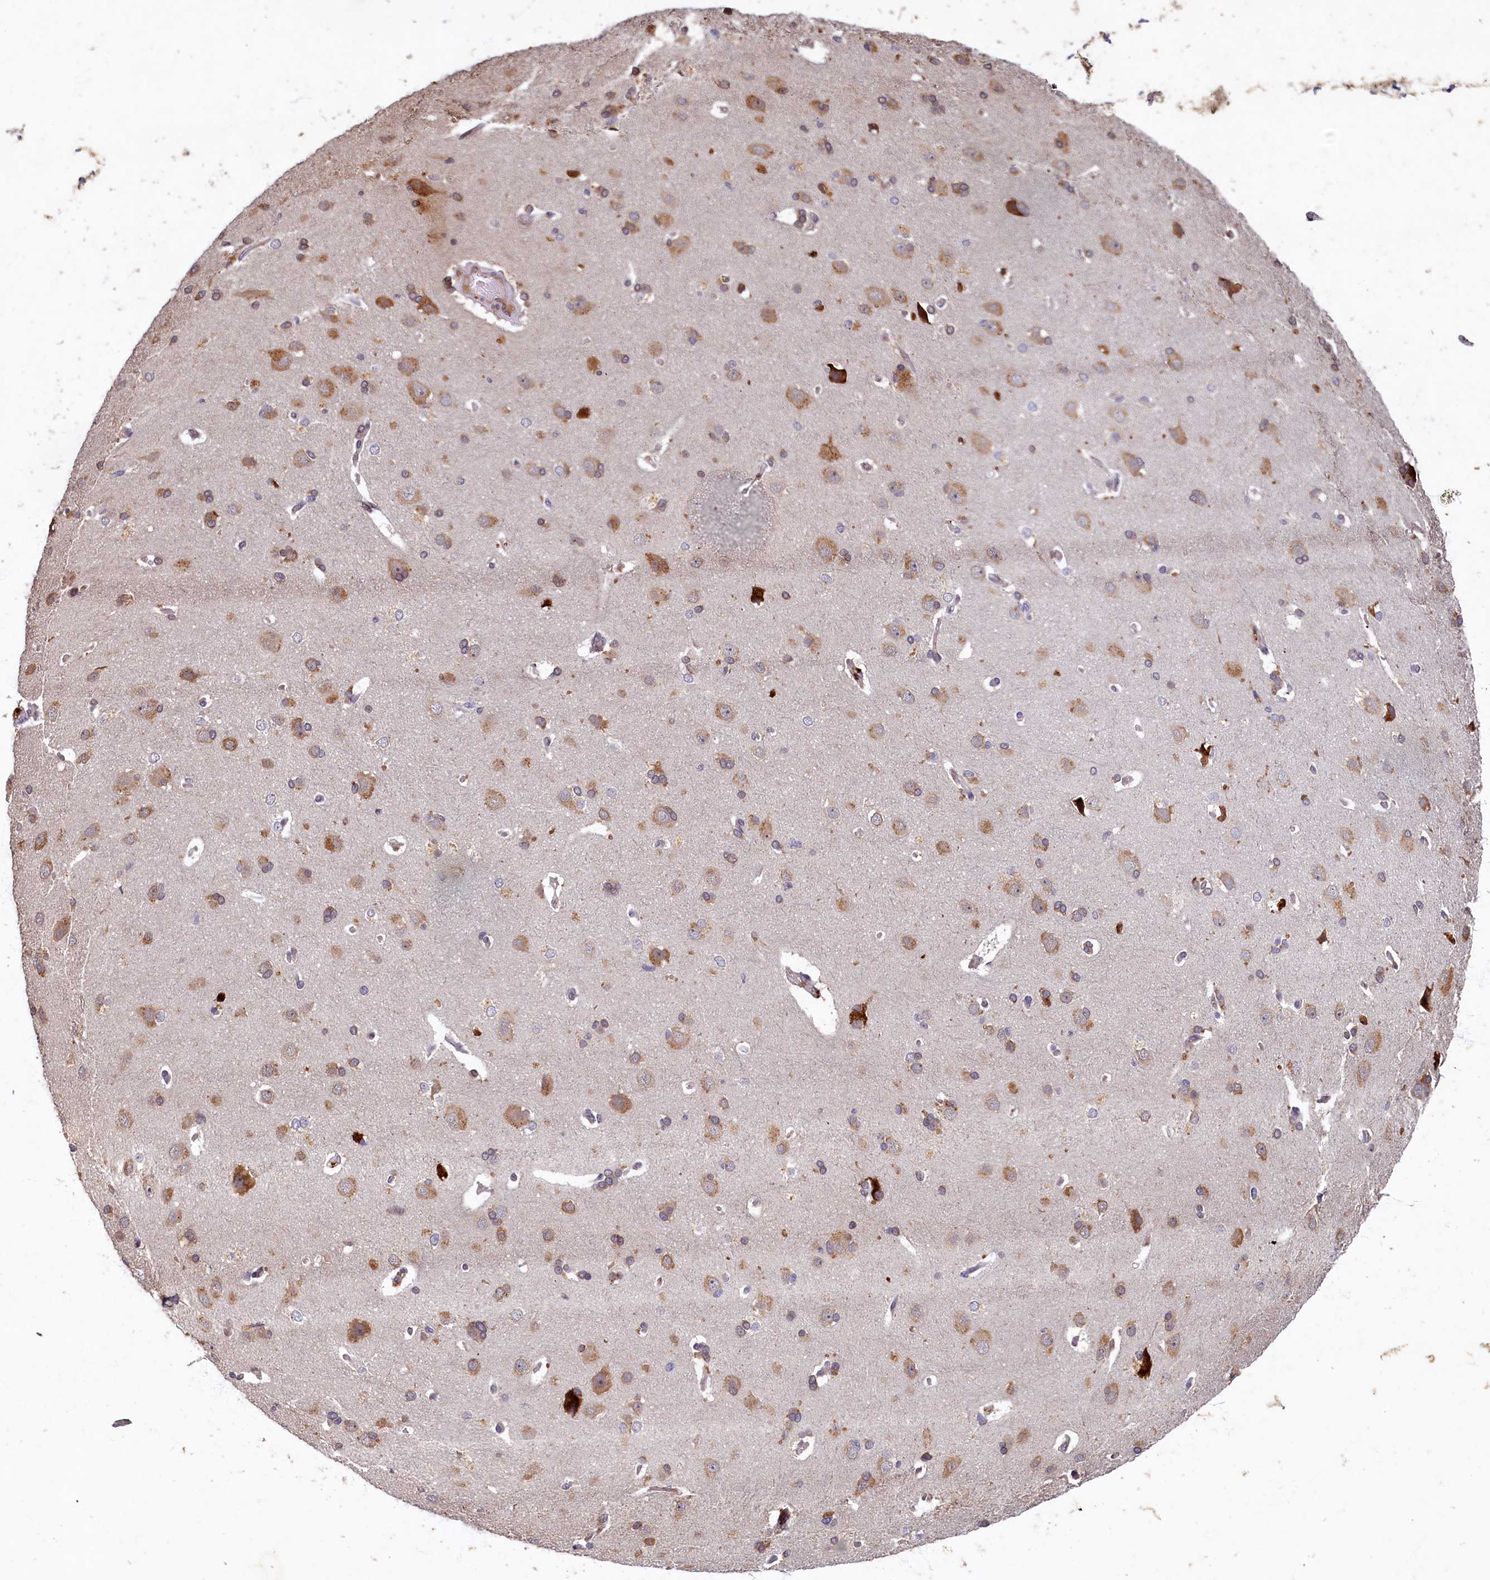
{"staining": {"intensity": "moderate", "quantity": "25%-75%", "location": "cytoplasmic/membranous"}, "tissue": "cerebral cortex", "cell_type": "Endothelial cells", "image_type": "normal", "snomed": [{"axis": "morphology", "description": "Normal tissue, NOS"}, {"axis": "topography", "description": "Cerebral cortex"}], "caption": "A brown stain shows moderate cytoplasmic/membranous positivity of a protein in endothelial cells of unremarkable human cerebral cortex.", "gene": "LCMT2", "patient": {"sex": "male", "age": 62}}